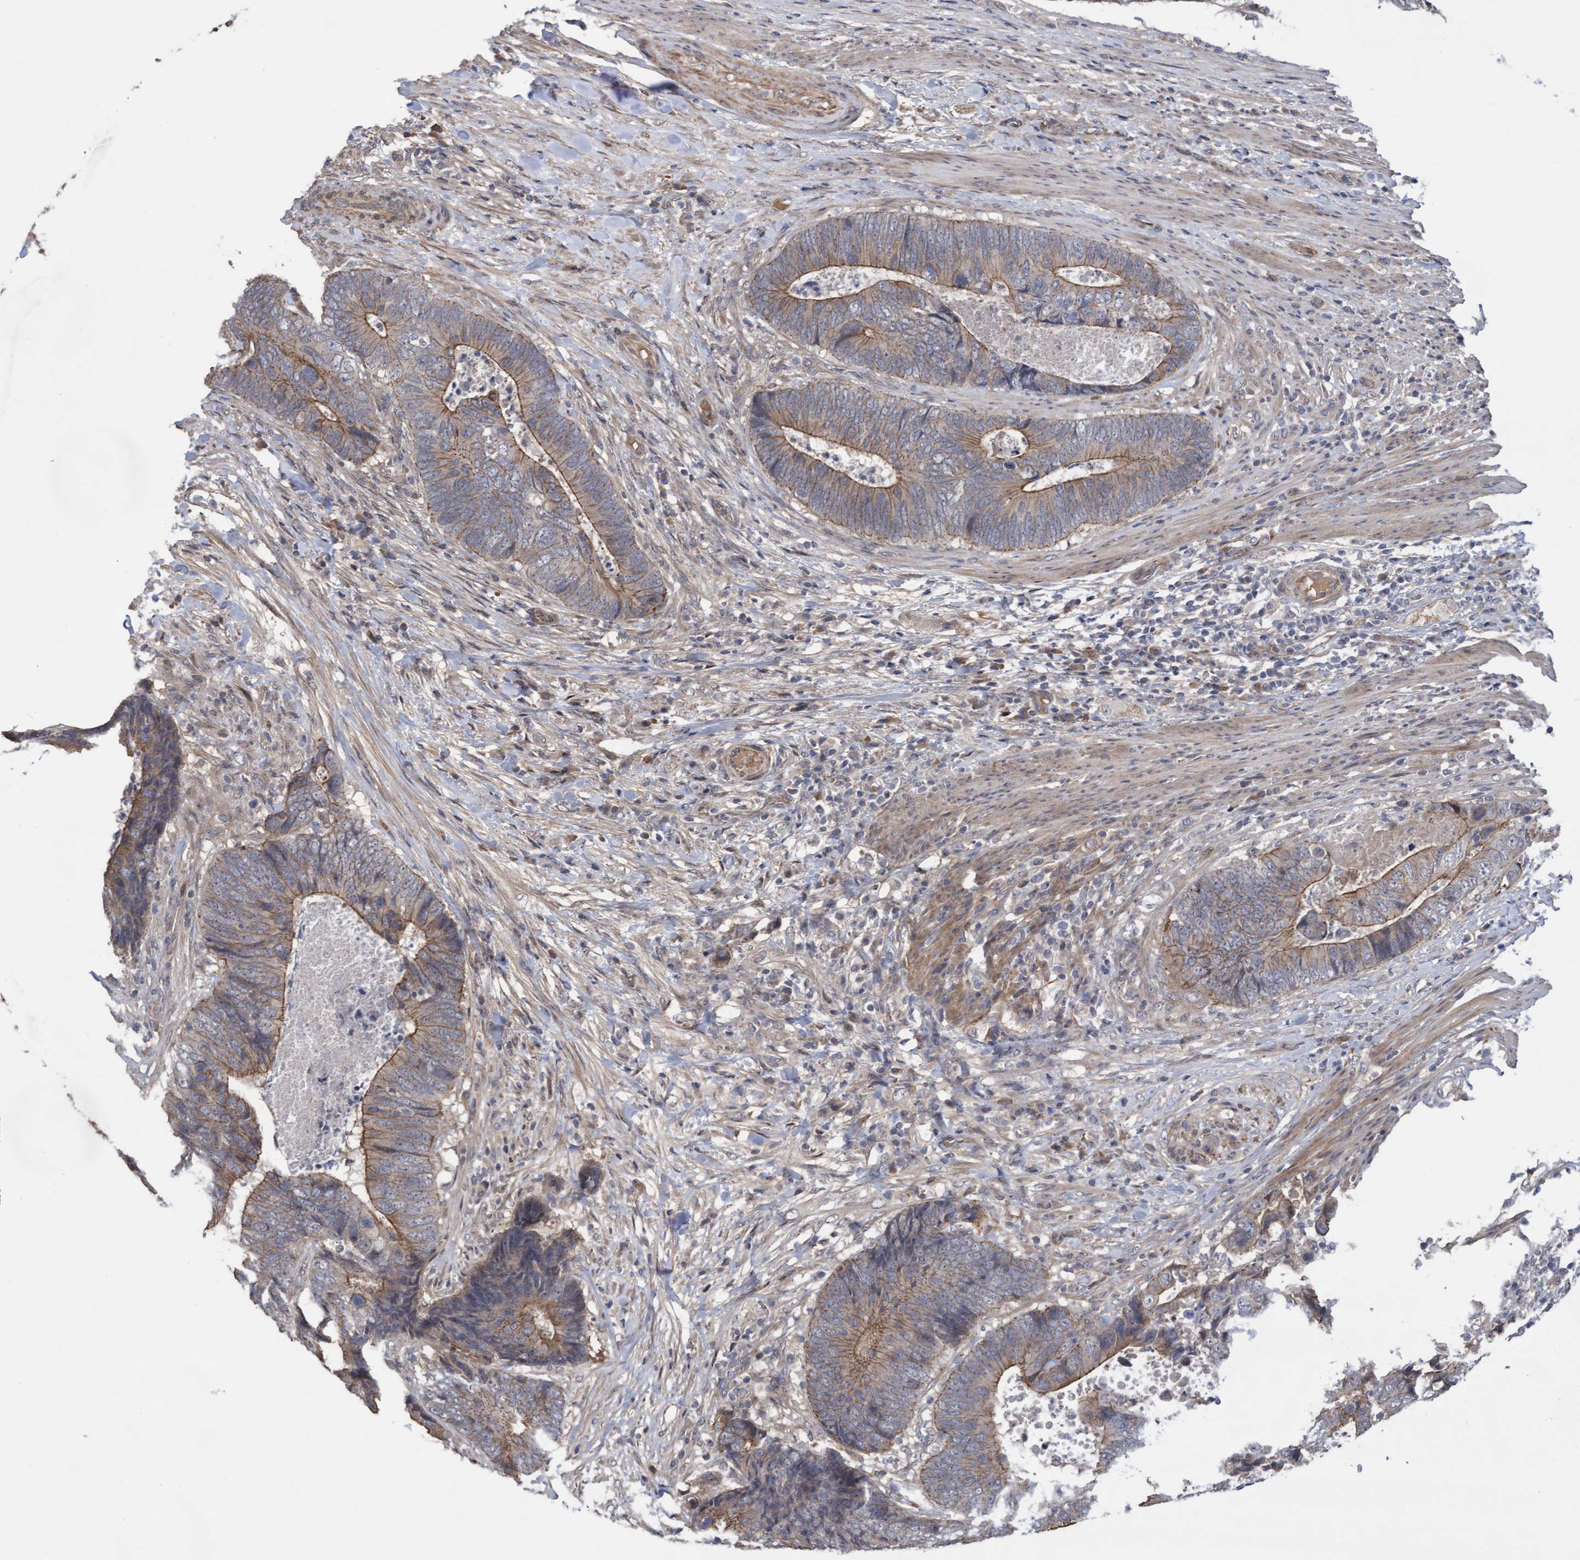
{"staining": {"intensity": "moderate", "quantity": ">75%", "location": "cytoplasmic/membranous"}, "tissue": "colorectal cancer", "cell_type": "Tumor cells", "image_type": "cancer", "snomed": [{"axis": "morphology", "description": "Adenocarcinoma, NOS"}, {"axis": "topography", "description": "Colon"}], "caption": "Moderate cytoplasmic/membranous staining is seen in about >75% of tumor cells in colorectal cancer.", "gene": "COBL", "patient": {"sex": "male", "age": 56}}